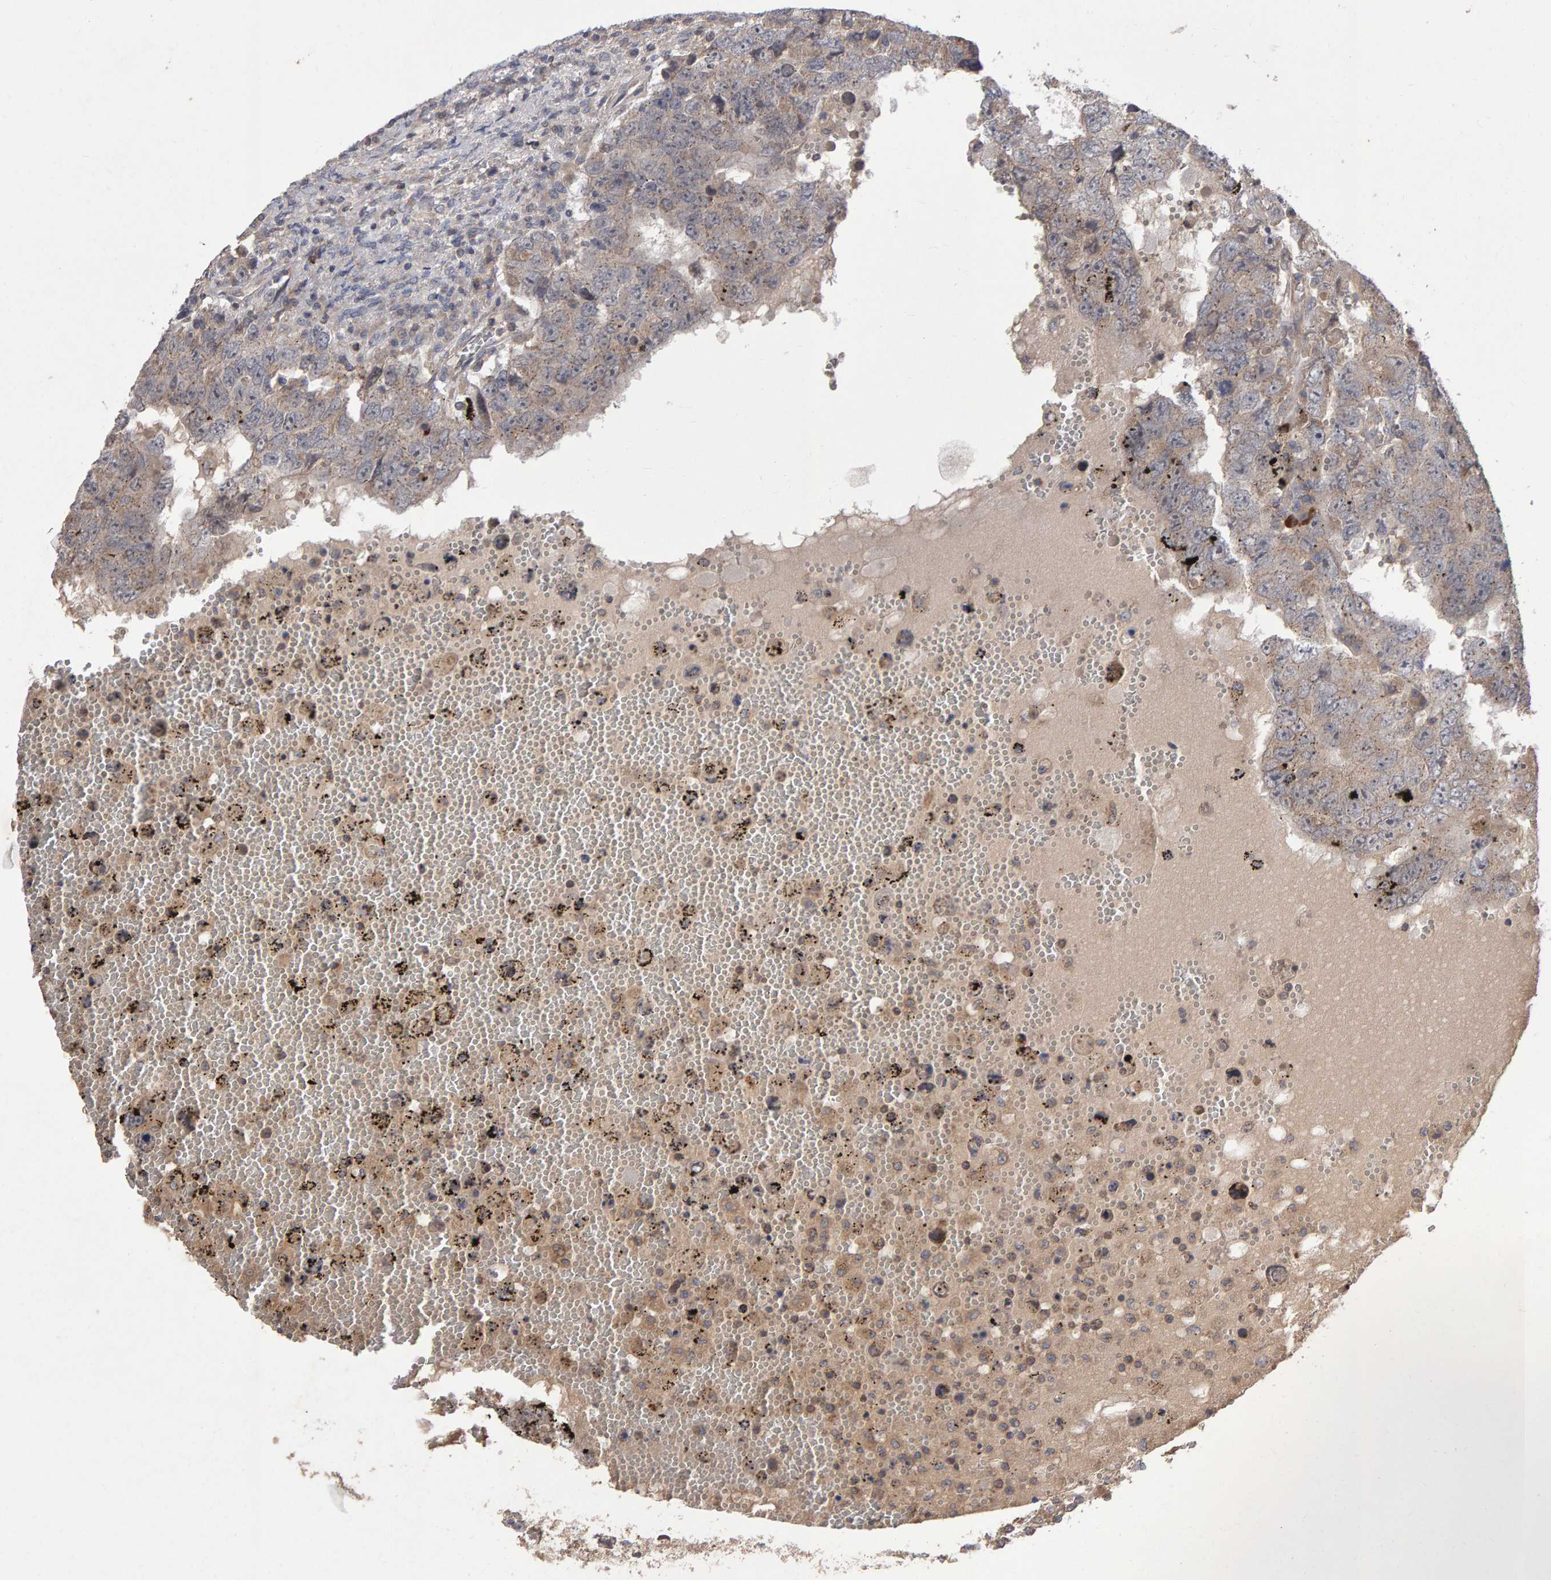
{"staining": {"intensity": "weak", "quantity": ">75%", "location": "cytoplasmic/membranous"}, "tissue": "testis cancer", "cell_type": "Tumor cells", "image_type": "cancer", "snomed": [{"axis": "morphology", "description": "Carcinoma, Embryonal, NOS"}, {"axis": "topography", "description": "Testis"}], "caption": "High-magnification brightfield microscopy of embryonal carcinoma (testis) stained with DAB (3,3'-diaminobenzidine) (brown) and counterstained with hematoxylin (blue). tumor cells exhibit weak cytoplasmic/membranous staining is identified in about>75% of cells.", "gene": "PGS1", "patient": {"sex": "male", "age": 26}}